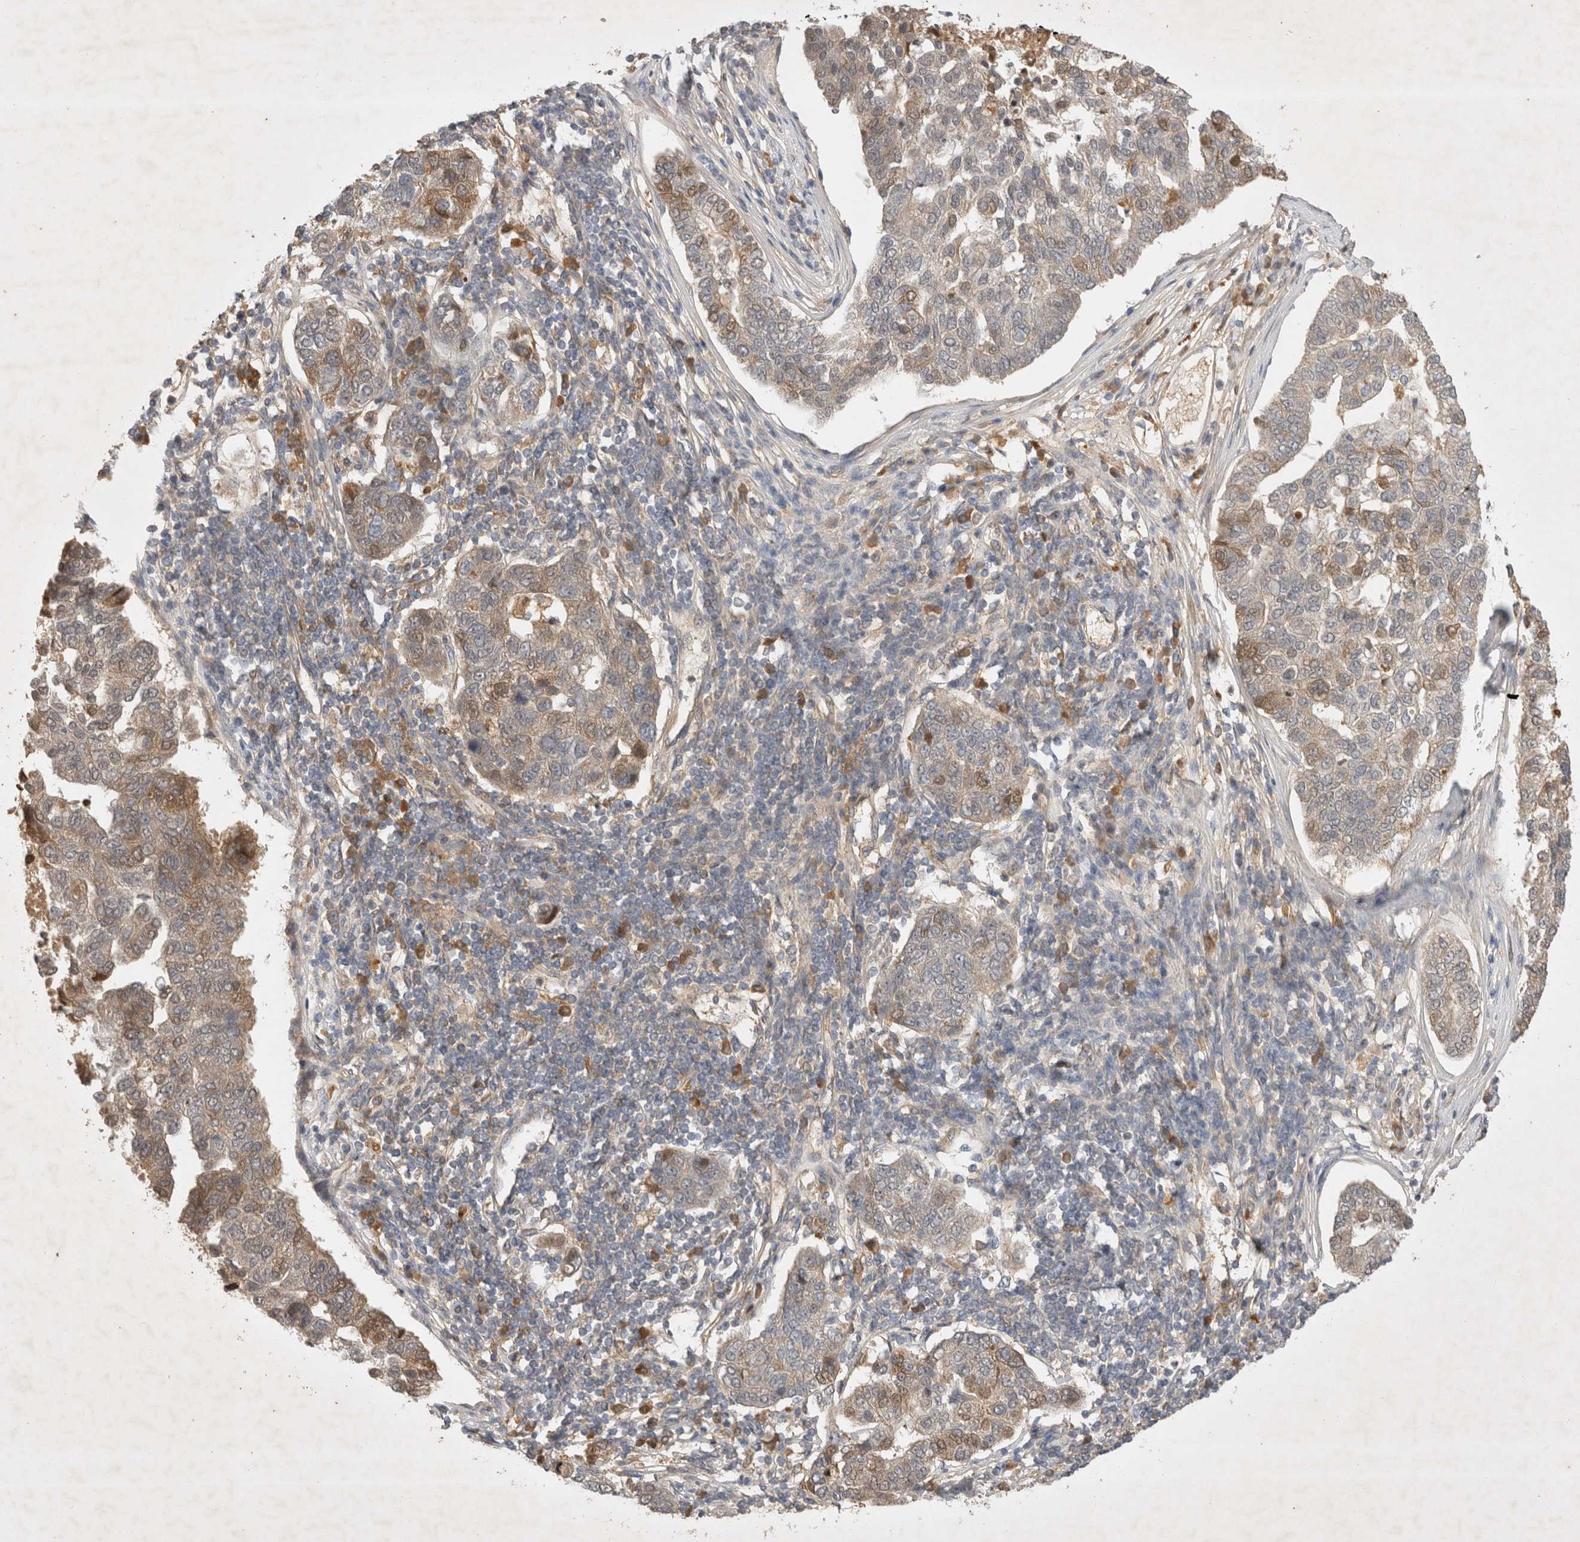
{"staining": {"intensity": "weak", "quantity": "<25%", "location": "cytoplasmic/membranous,nuclear"}, "tissue": "pancreatic cancer", "cell_type": "Tumor cells", "image_type": "cancer", "snomed": [{"axis": "morphology", "description": "Adenocarcinoma, NOS"}, {"axis": "topography", "description": "Pancreas"}], "caption": "Human pancreatic cancer (adenocarcinoma) stained for a protein using immunohistochemistry (IHC) demonstrates no expression in tumor cells.", "gene": "YES1", "patient": {"sex": "female", "age": 61}}